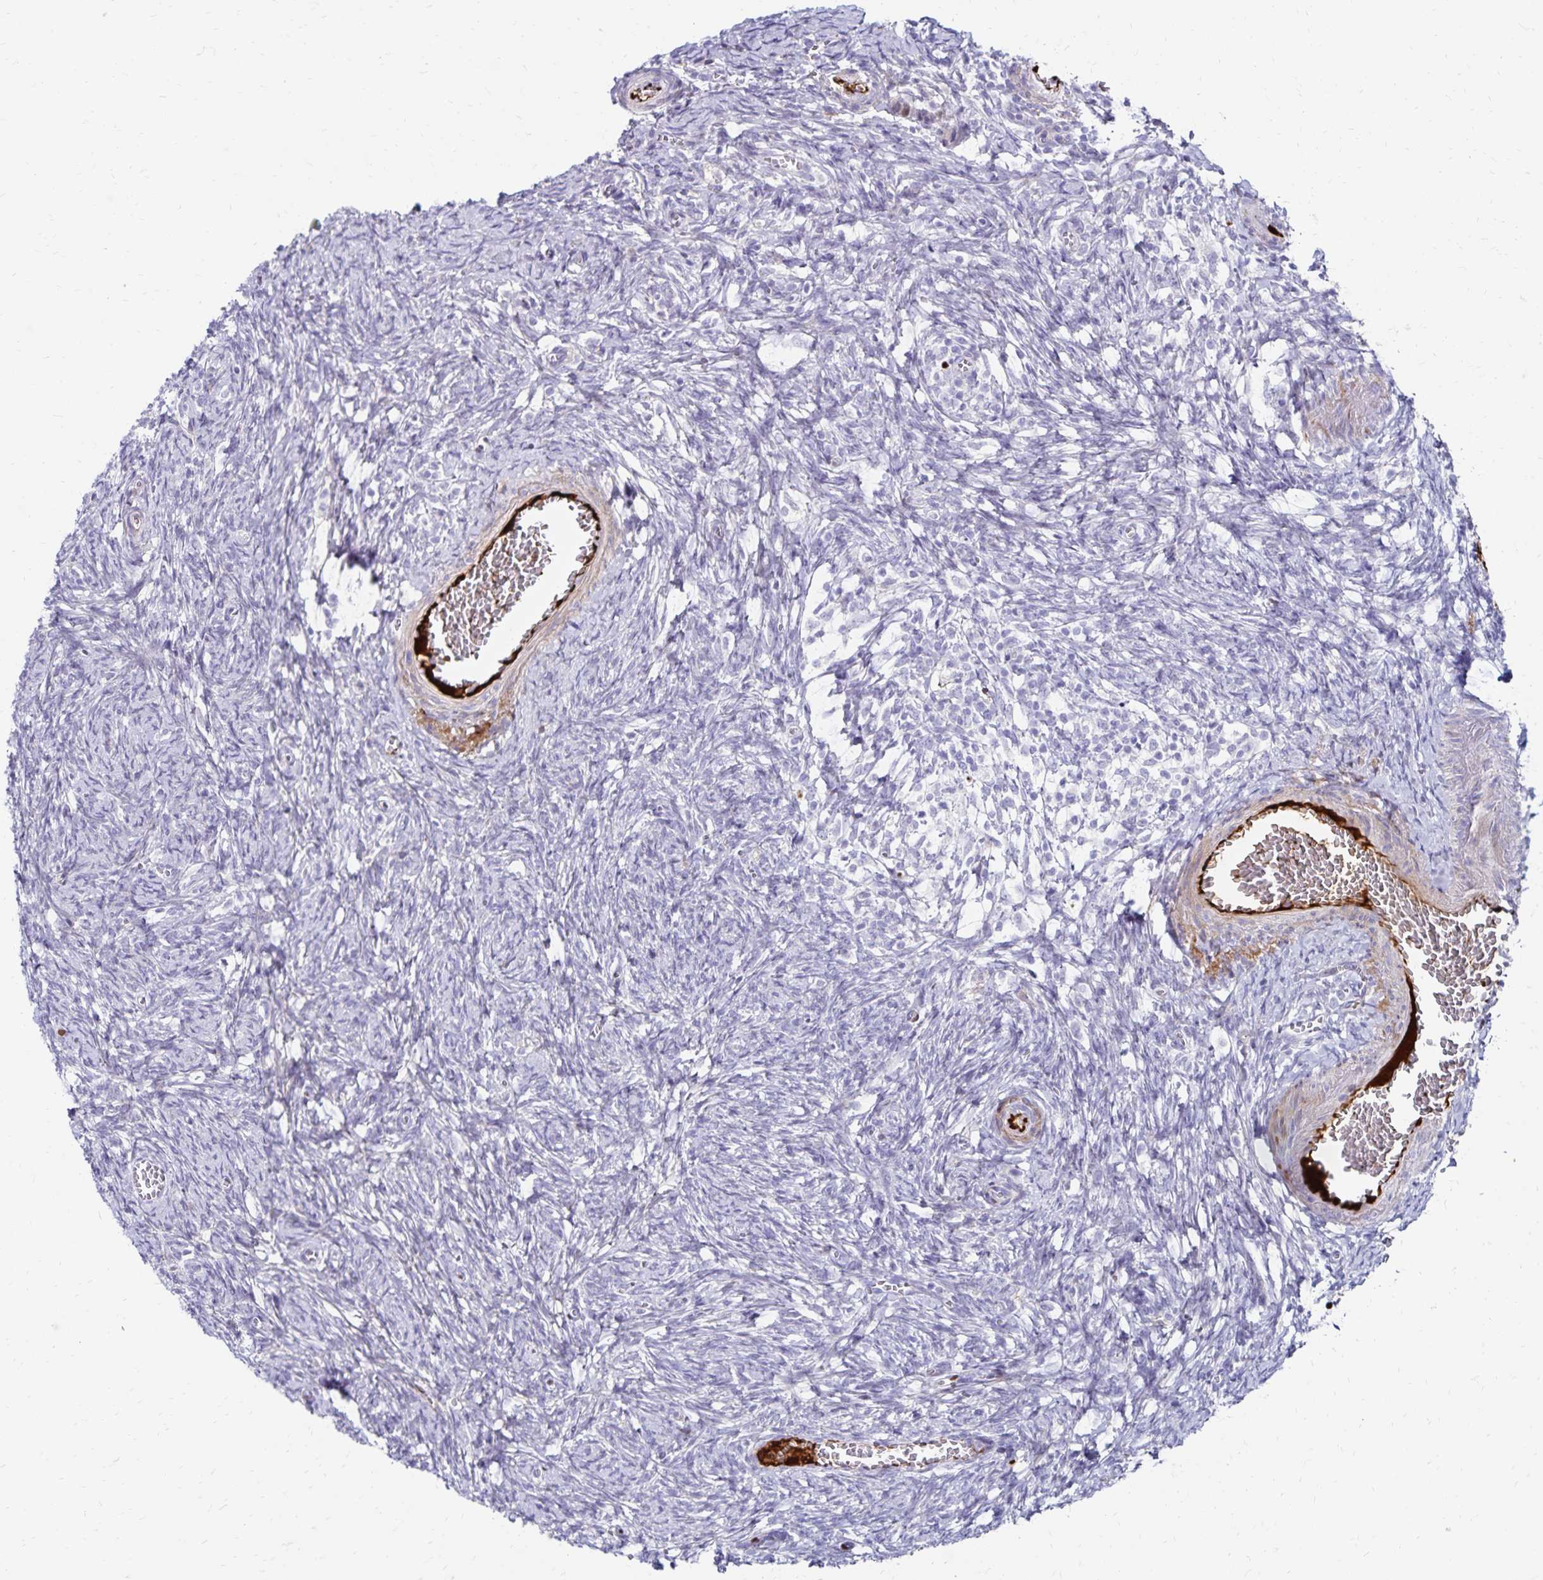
{"staining": {"intensity": "negative", "quantity": "none", "location": "none"}, "tissue": "ovary", "cell_type": "Ovarian stroma cells", "image_type": "normal", "snomed": [{"axis": "morphology", "description": "Normal tissue, NOS"}, {"axis": "topography", "description": "Ovary"}], "caption": "A high-resolution micrograph shows immunohistochemistry staining of benign ovary, which shows no significant positivity in ovarian stroma cells. The staining was performed using DAB to visualize the protein expression in brown, while the nuclei were stained in blue with hematoxylin (Magnification: 20x).", "gene": "NECAP1", "patient": {"sex": "female", "age": 41}}